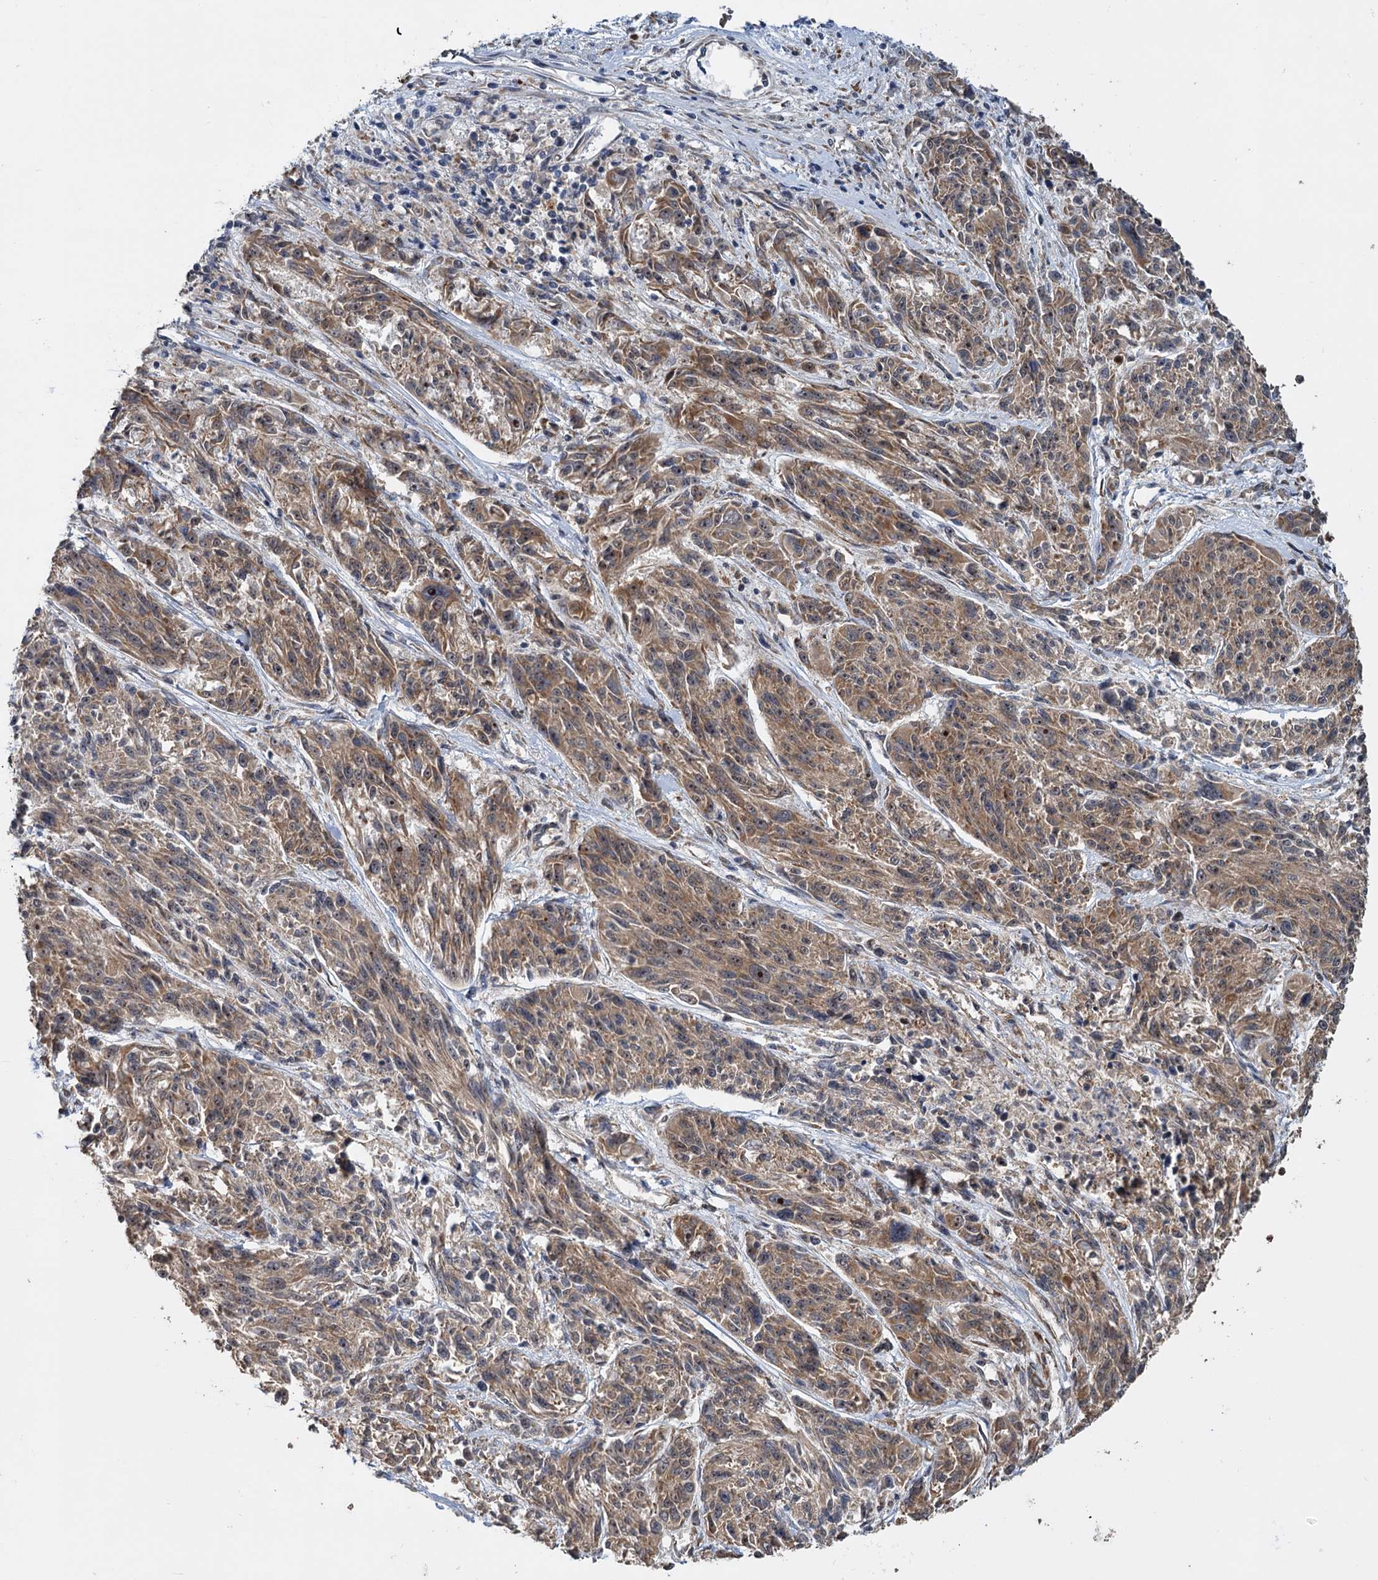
{"staining": {"intensity": "moderate", "quantity": "25%-75%", "location": "cytoplasmic/membranous"}, "tissue": "melanoma", "cell_type": "Tumor cells", "image_type": "cancer", "snomed": [{"axis": "morphology", "description": "Malignant melanoma, NOS"}, {"axis": "topography", "description": "Skin"}], "caption": "High-power microscopy captured an IHC image of malignant melanoma, revealing moderate cytoplasmic/membranous staining in approximately 25%-75% of tumor cells.", "gene": "KANSL2", "patient": {"sex": "male", "age": 53}}